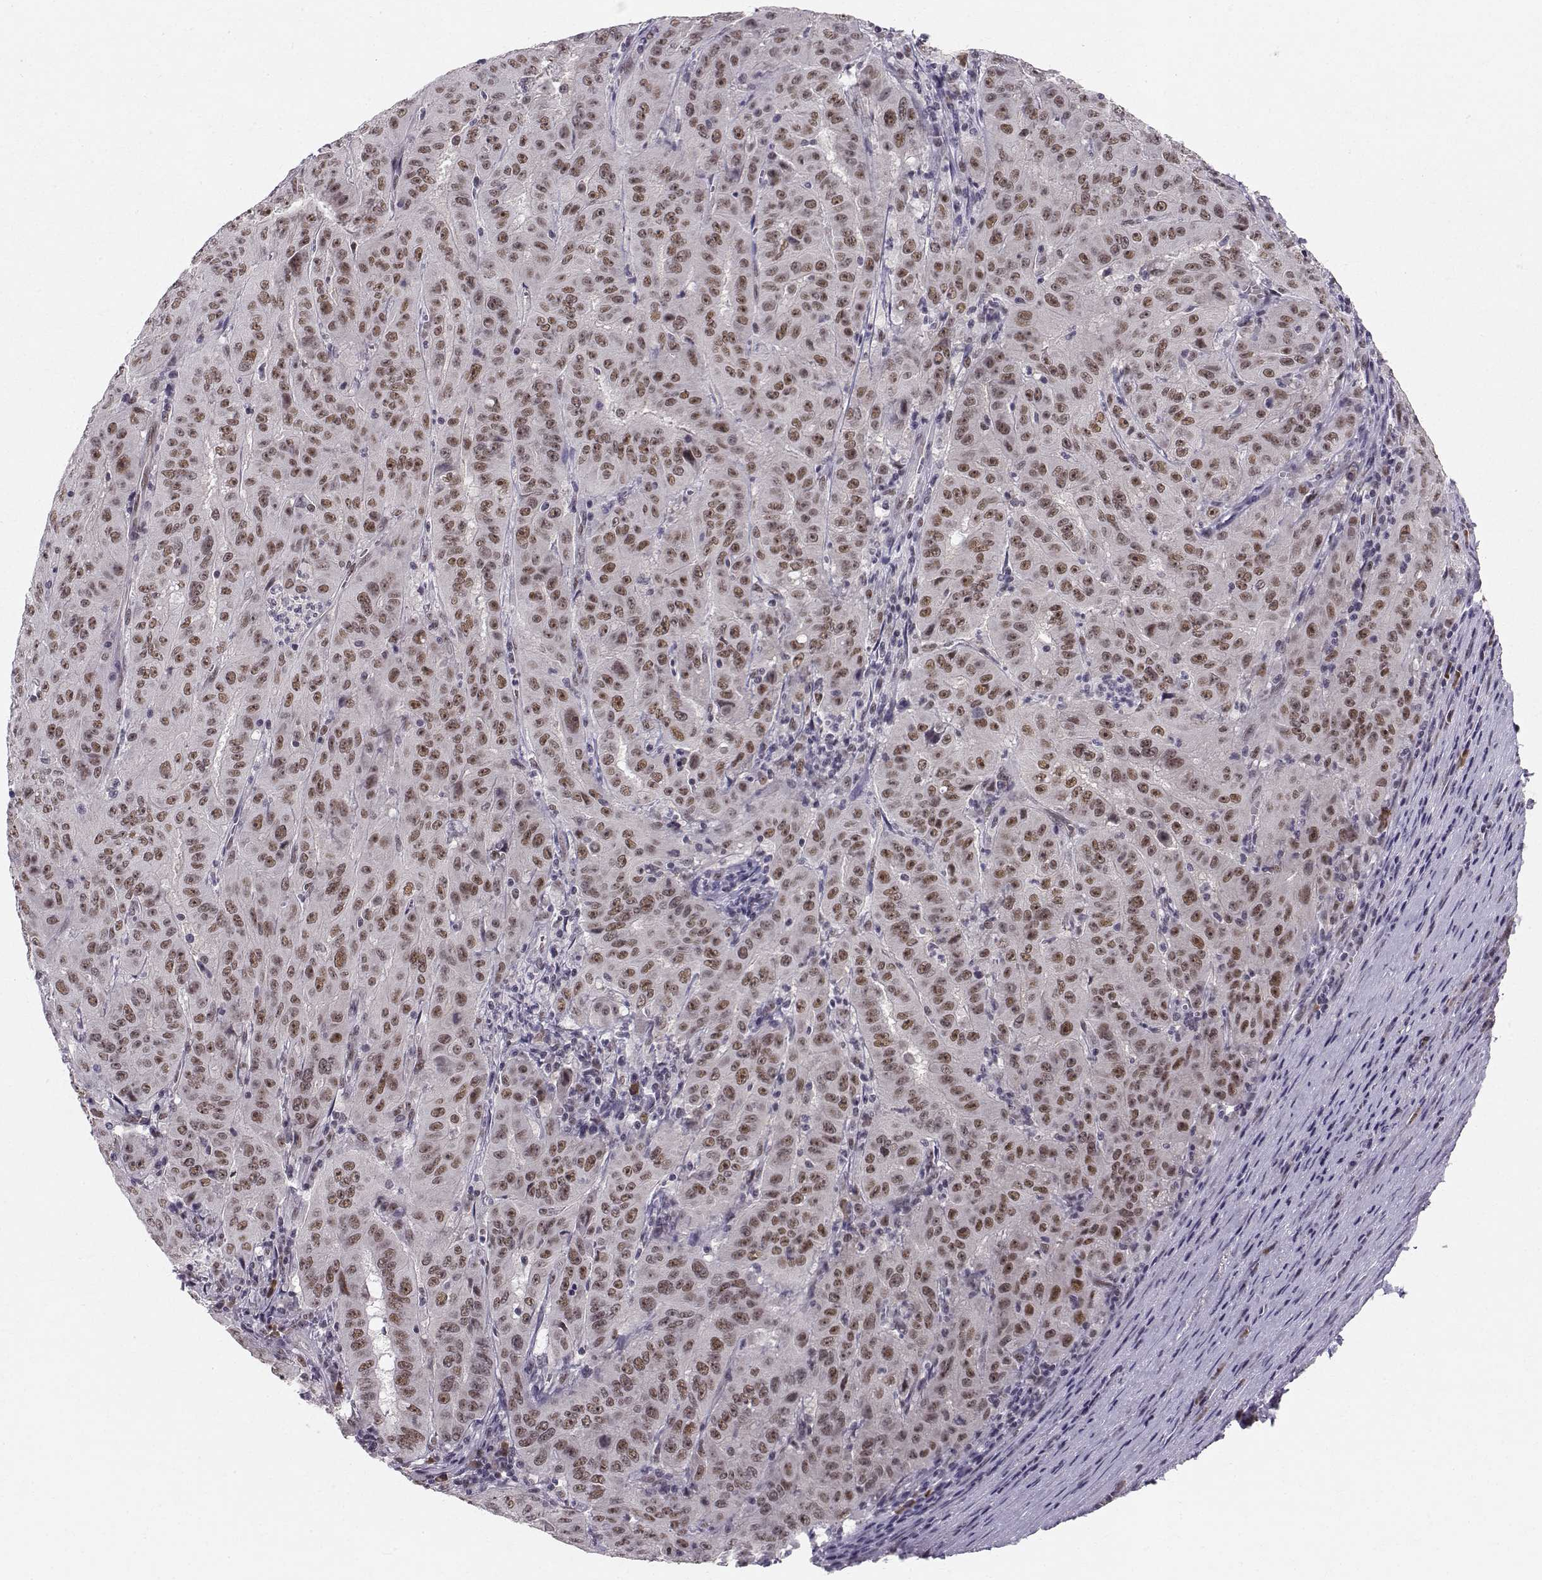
{"staining": {"intensity": "moderate", "quantity": "25%-75%", "location": "nuclear"}, "tissue": "pancreatic cancer", "cell_type": "Tumor cells", "image_type": "cancer", "snomed": [{"axis": "morphology", "description": "Adenocarcinoma, NOS"}, {"axis": "topography", "description": "Pancreas"}], "caption": "Immunohistochemistry image of pancreatic cancer stained for a protein (brown), which shows medium levels of moderate nuclear expression in about 25%-75% of tumor cells.", "gene": "RPP38", "patient": {"sex": "male", "age": 63}}